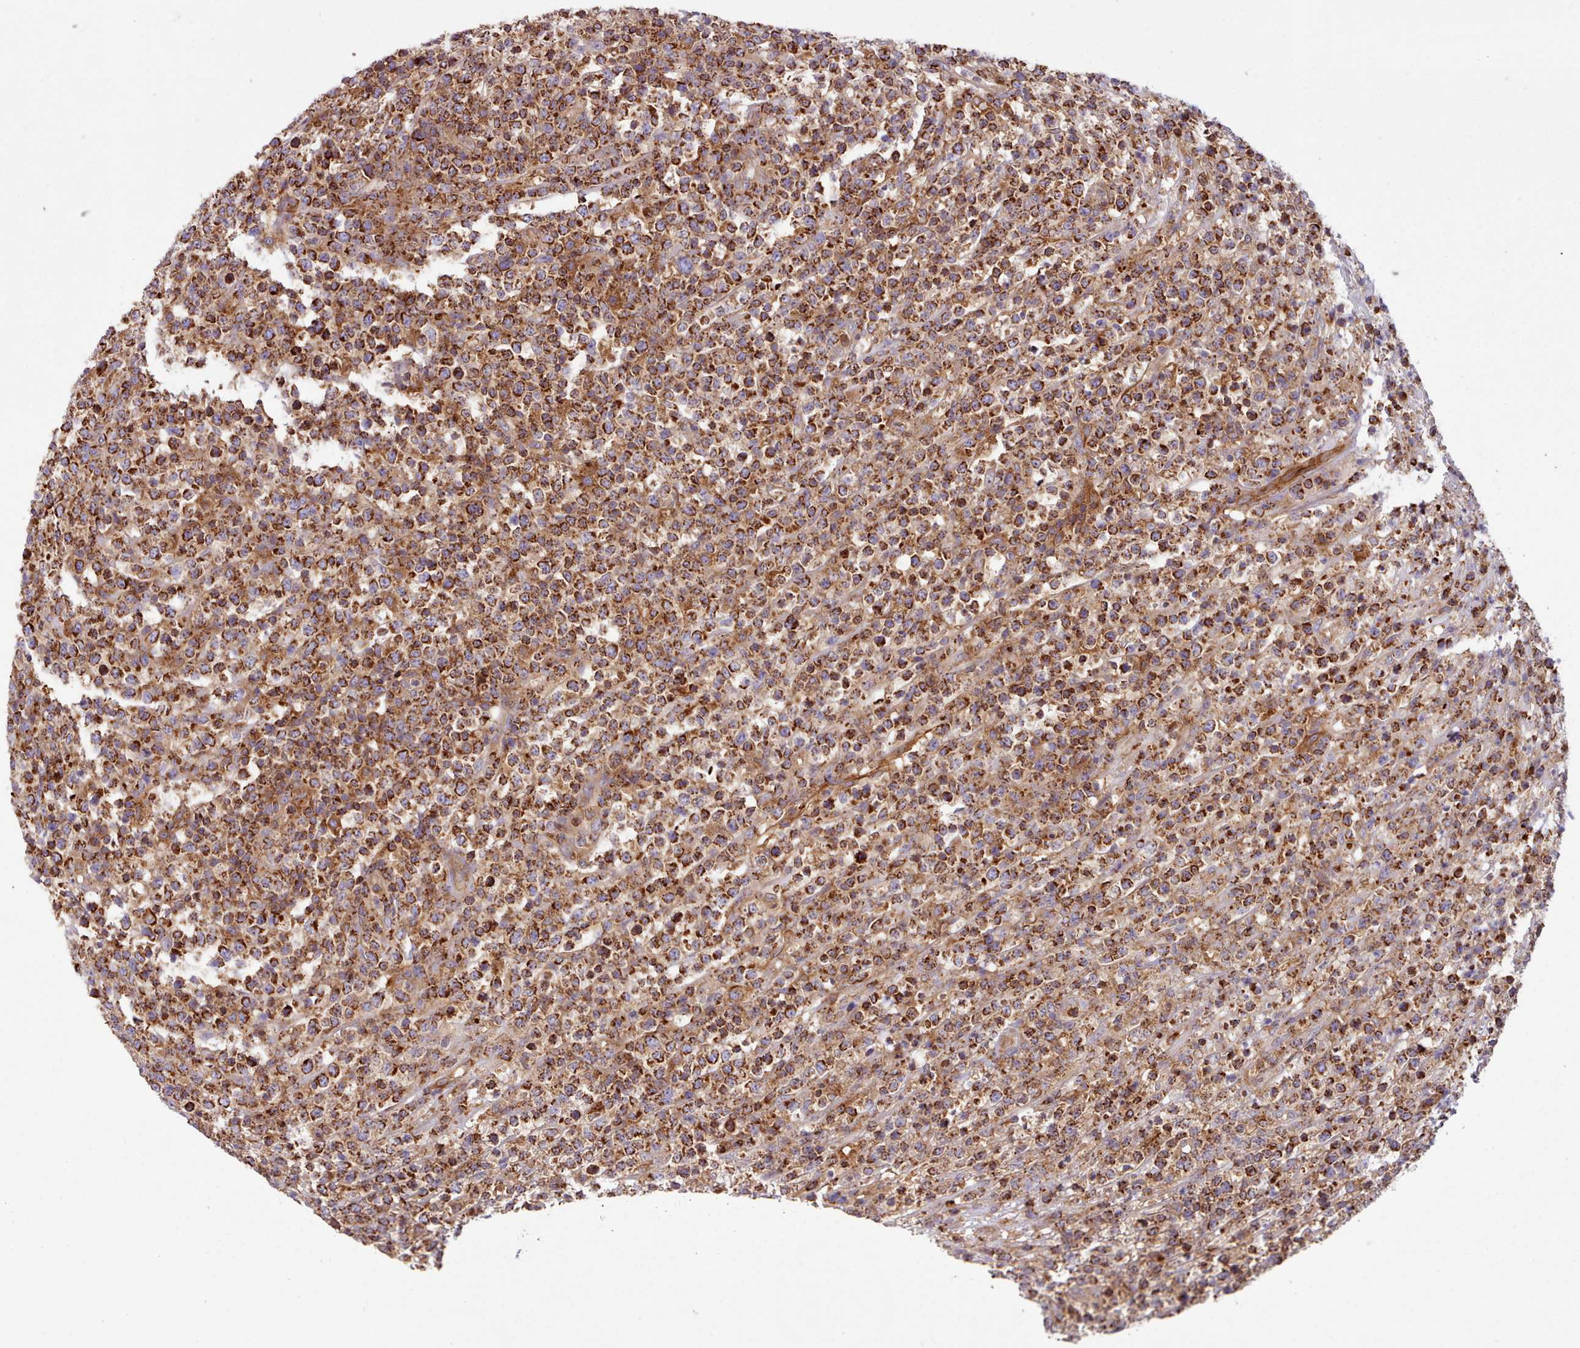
{"staining": {"intensity": "strong", "quantity": ">75%", "location": "cytoplasmic/membranous"}, "tissue": "lymphoma", "cell_type": "Tumor cells", "image_type": "cancer", "snomed": [{"axis": "morphology", "description": "Malignant lymphoma, non-Hodgkin's type, High grade"}, {"axis": "topography", "description": "Colon"}], "caption": "Tumor cells display high levels of strong cytoplasmic/membranous positivity in approximately >75% of cells in human lymphoma.", "gene": "CRYBG1", "patient": {"sex": "female", "age": 53}}